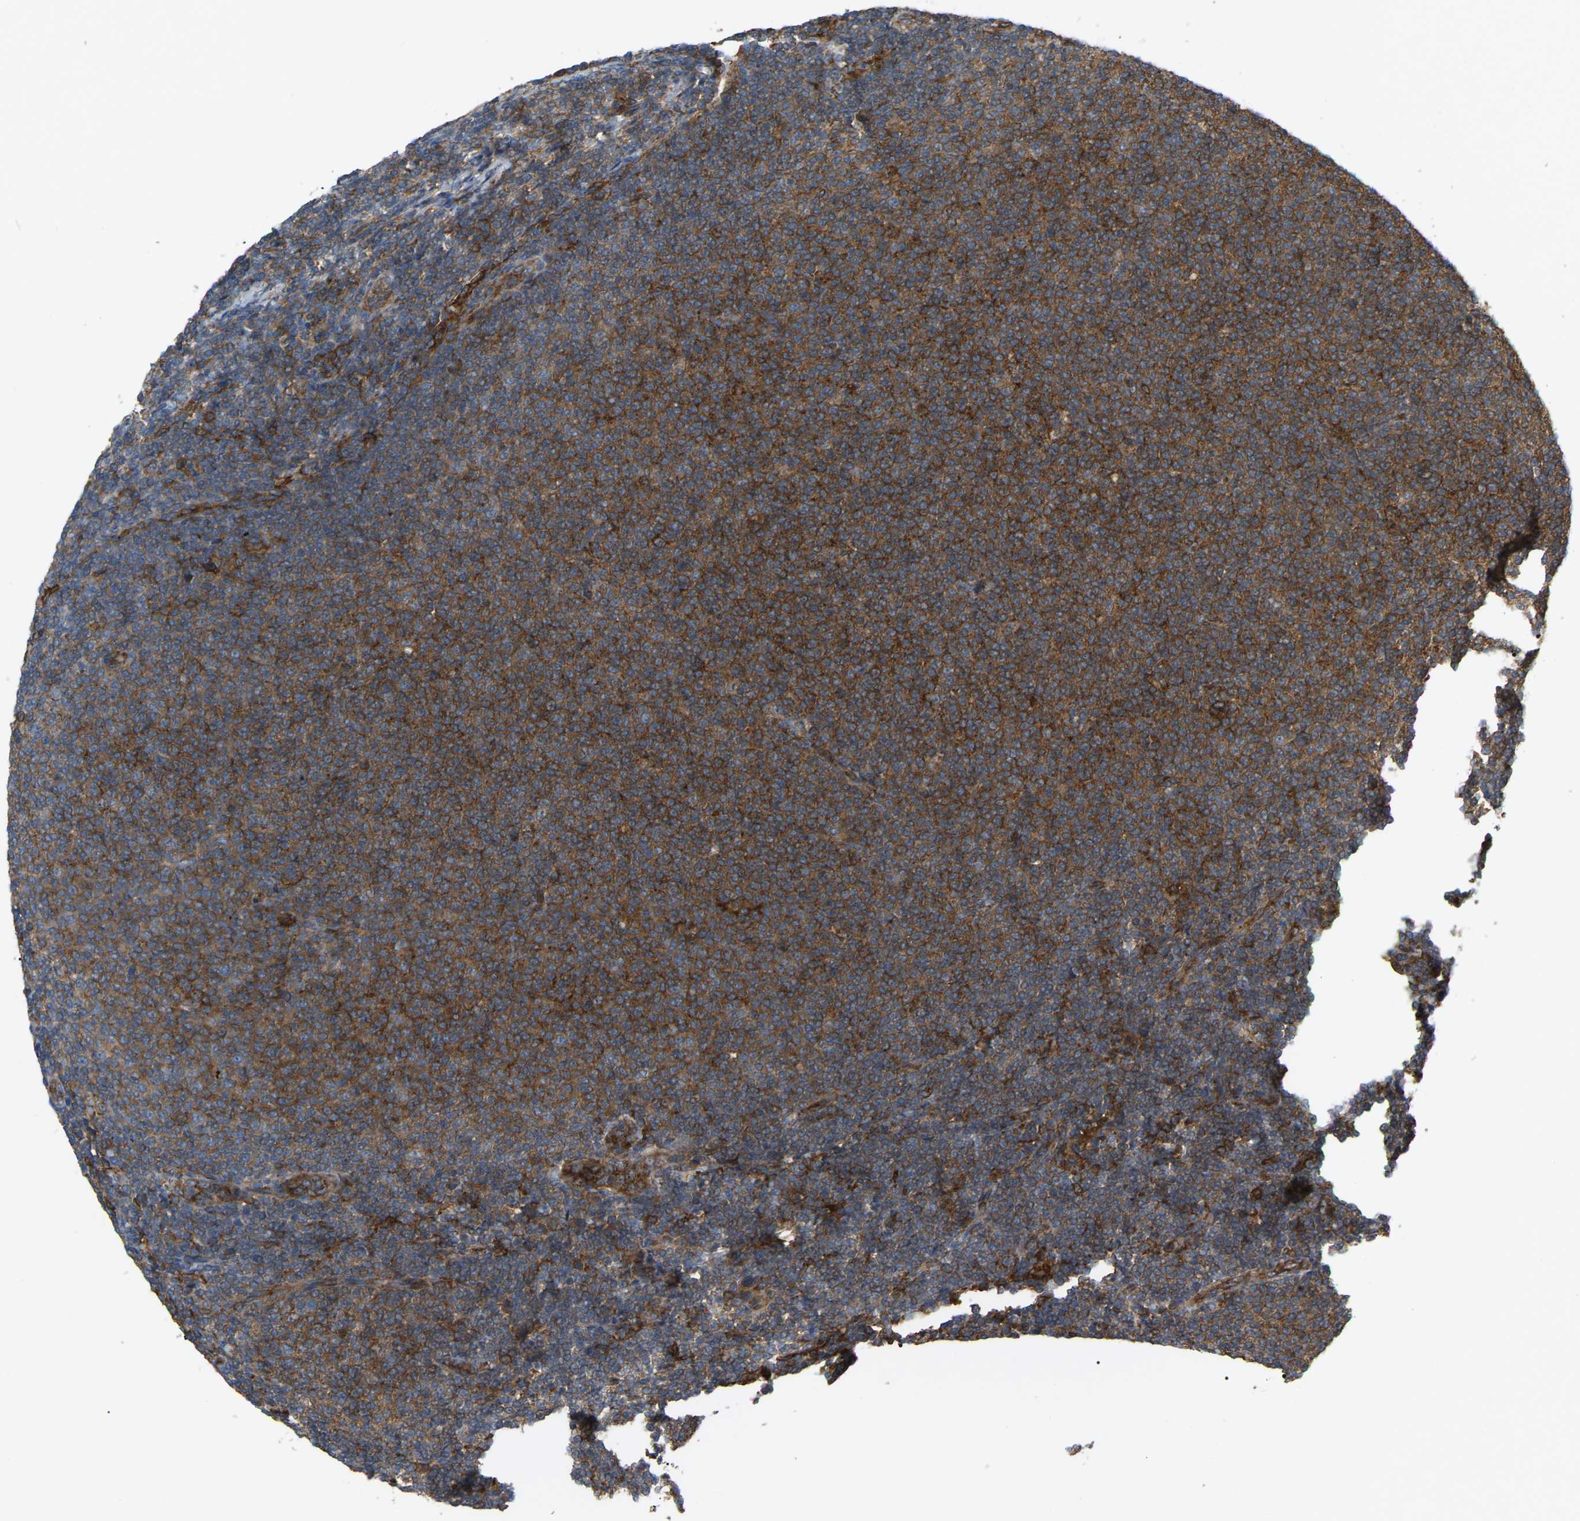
{"staining": {"intensity": "strong", "quantity": "25%-75%", "location": "cytoplasmic/membranous"}, "tissue": "lymphoma", "cell_type": "Tumor cells", "image_type": "cancer", "snomed": [{"axis": "morphology", "description": "Malignant lymphoma, non-Hodgkin's type, Low grade"}, {"axis": "topography", "description": "Lymph node"}], "caption": "Protein staining of malignant lymphoma, non-Hodgkin's type (low-grade) tissue shows strong cytoplasmic/membranous expression in about 25%-75% of tumor cells.", "gene": "PICALM", "patient": {"sex": "male", "age": 66}}